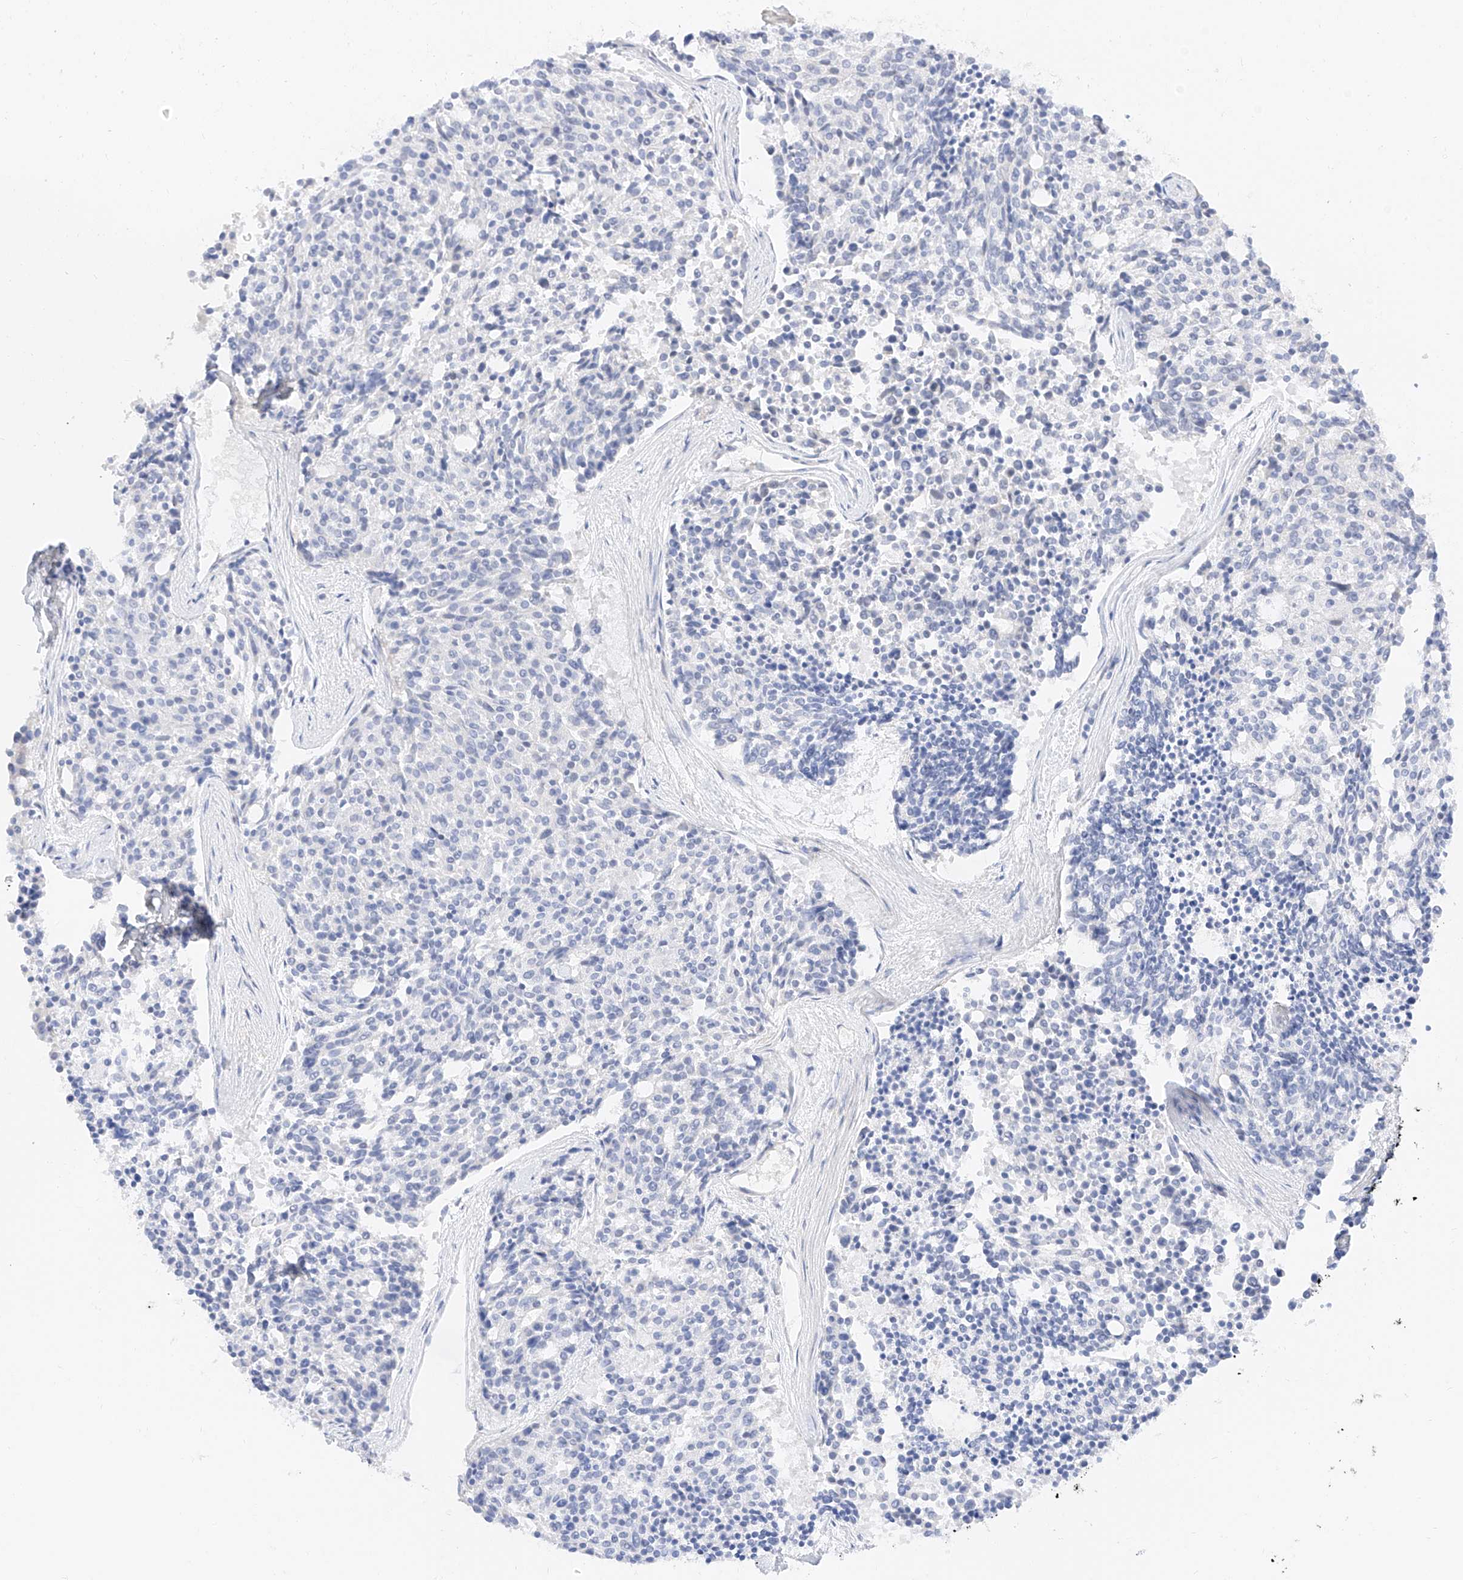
{"staining": {"intensity": "negative", "quantity": "none", "location": "none"}, "tissue": "carcinoid", "cell_type": "Tumor cells", "image_type": "cancer", "snomed": [{"axis": "morphology", "description": "Carcinoid, malignant, NOS"}, {"axis": "topography", "description": "Pancreas"}], "caption": "Tumor cells show no significant protein positivity in carcinoid.", "gene": "CDCP2", "patient": {"sex": "female", "age": 54}}